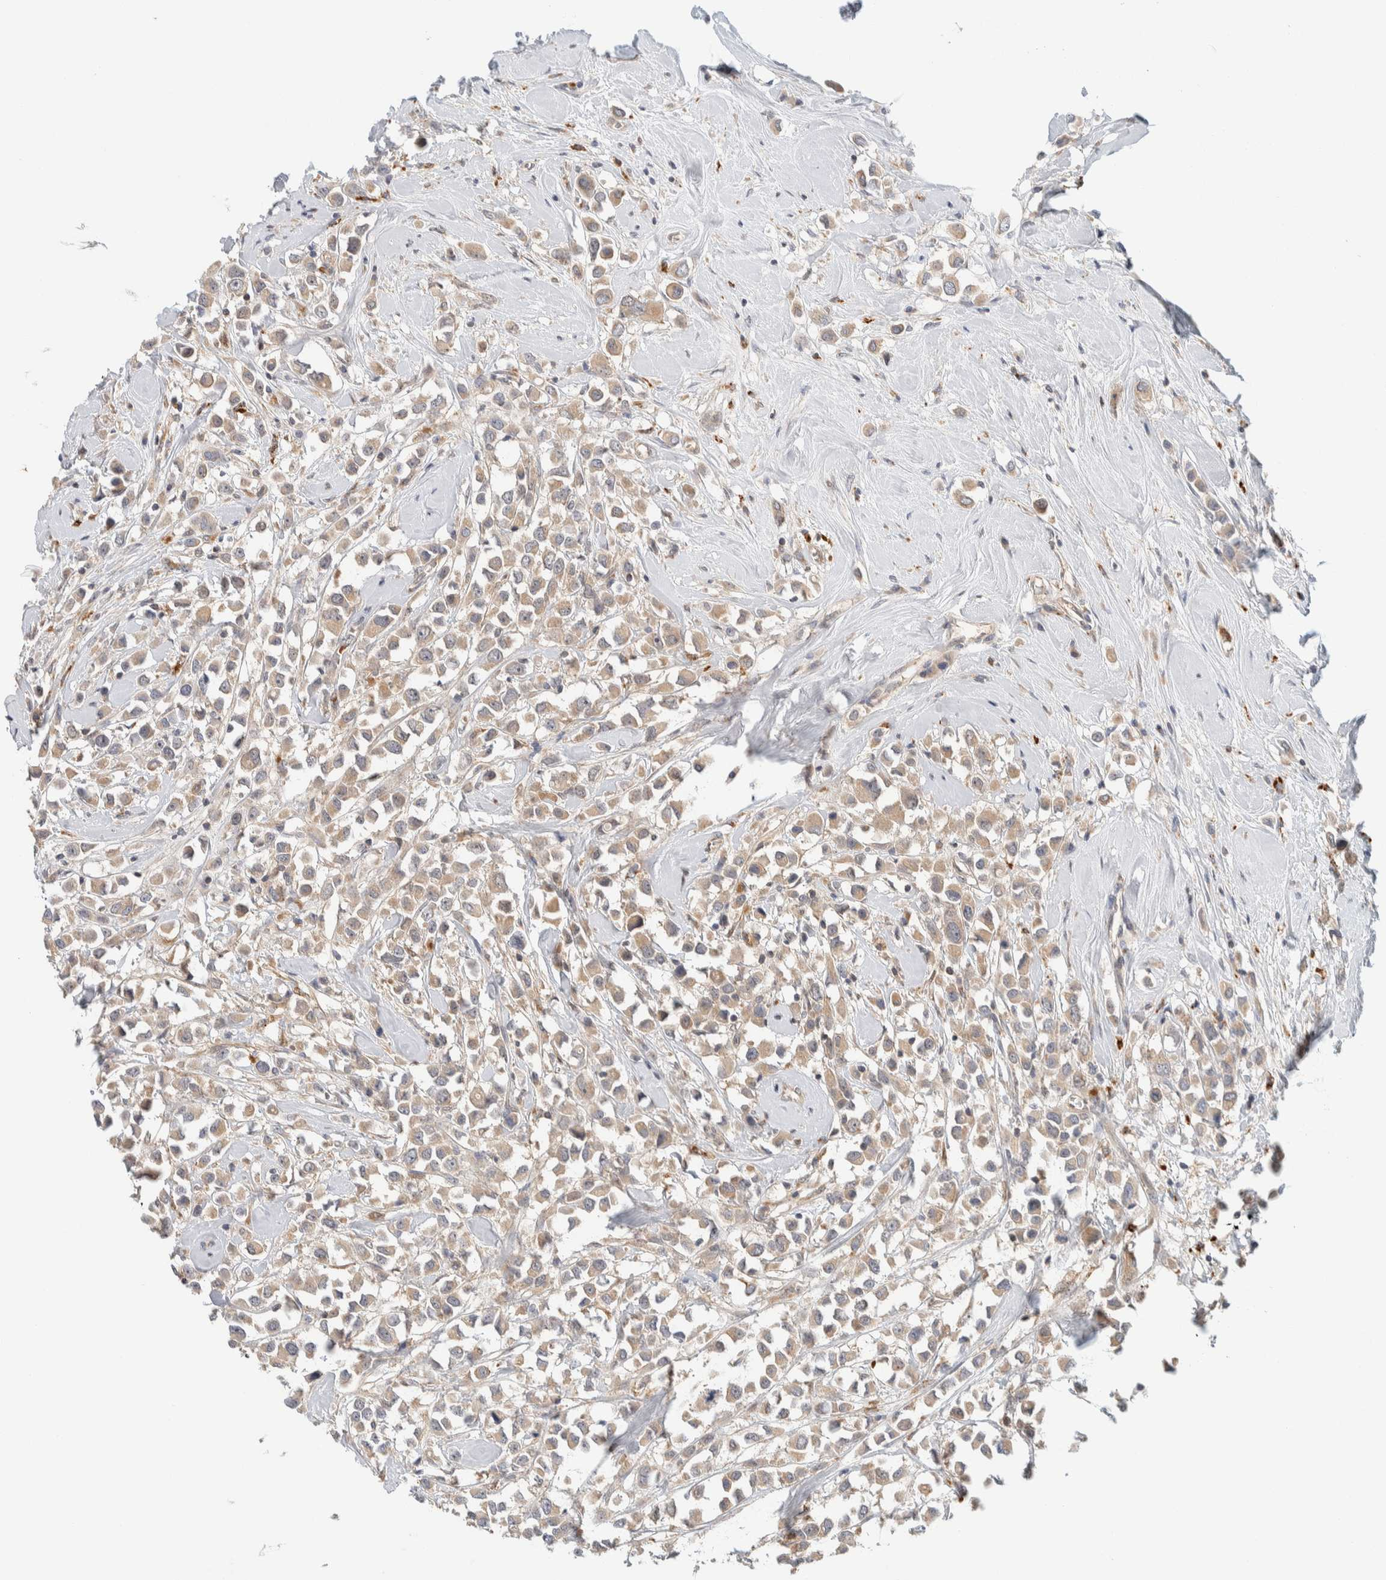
{"staining": {"intensity": "weak", "quantity": ">75%", "location": "cytoplasmic/membranous"}, "tissue": "breast cancer", "cell_type": "Tumor cells", "image_type": "cancer", "snomed": [{"axis": "morphology", "description": "Duct carcinoma"}, {"axis": "topography", "description": "Breast"}], "caption": "Immunohistochemical staining of human breast cancer displays weak cytoplasmic/membranous protein positivity in approximately >75% of tumor cells.", "gene": "GCLM", "patient": {"sex": "female", "age": 61}}